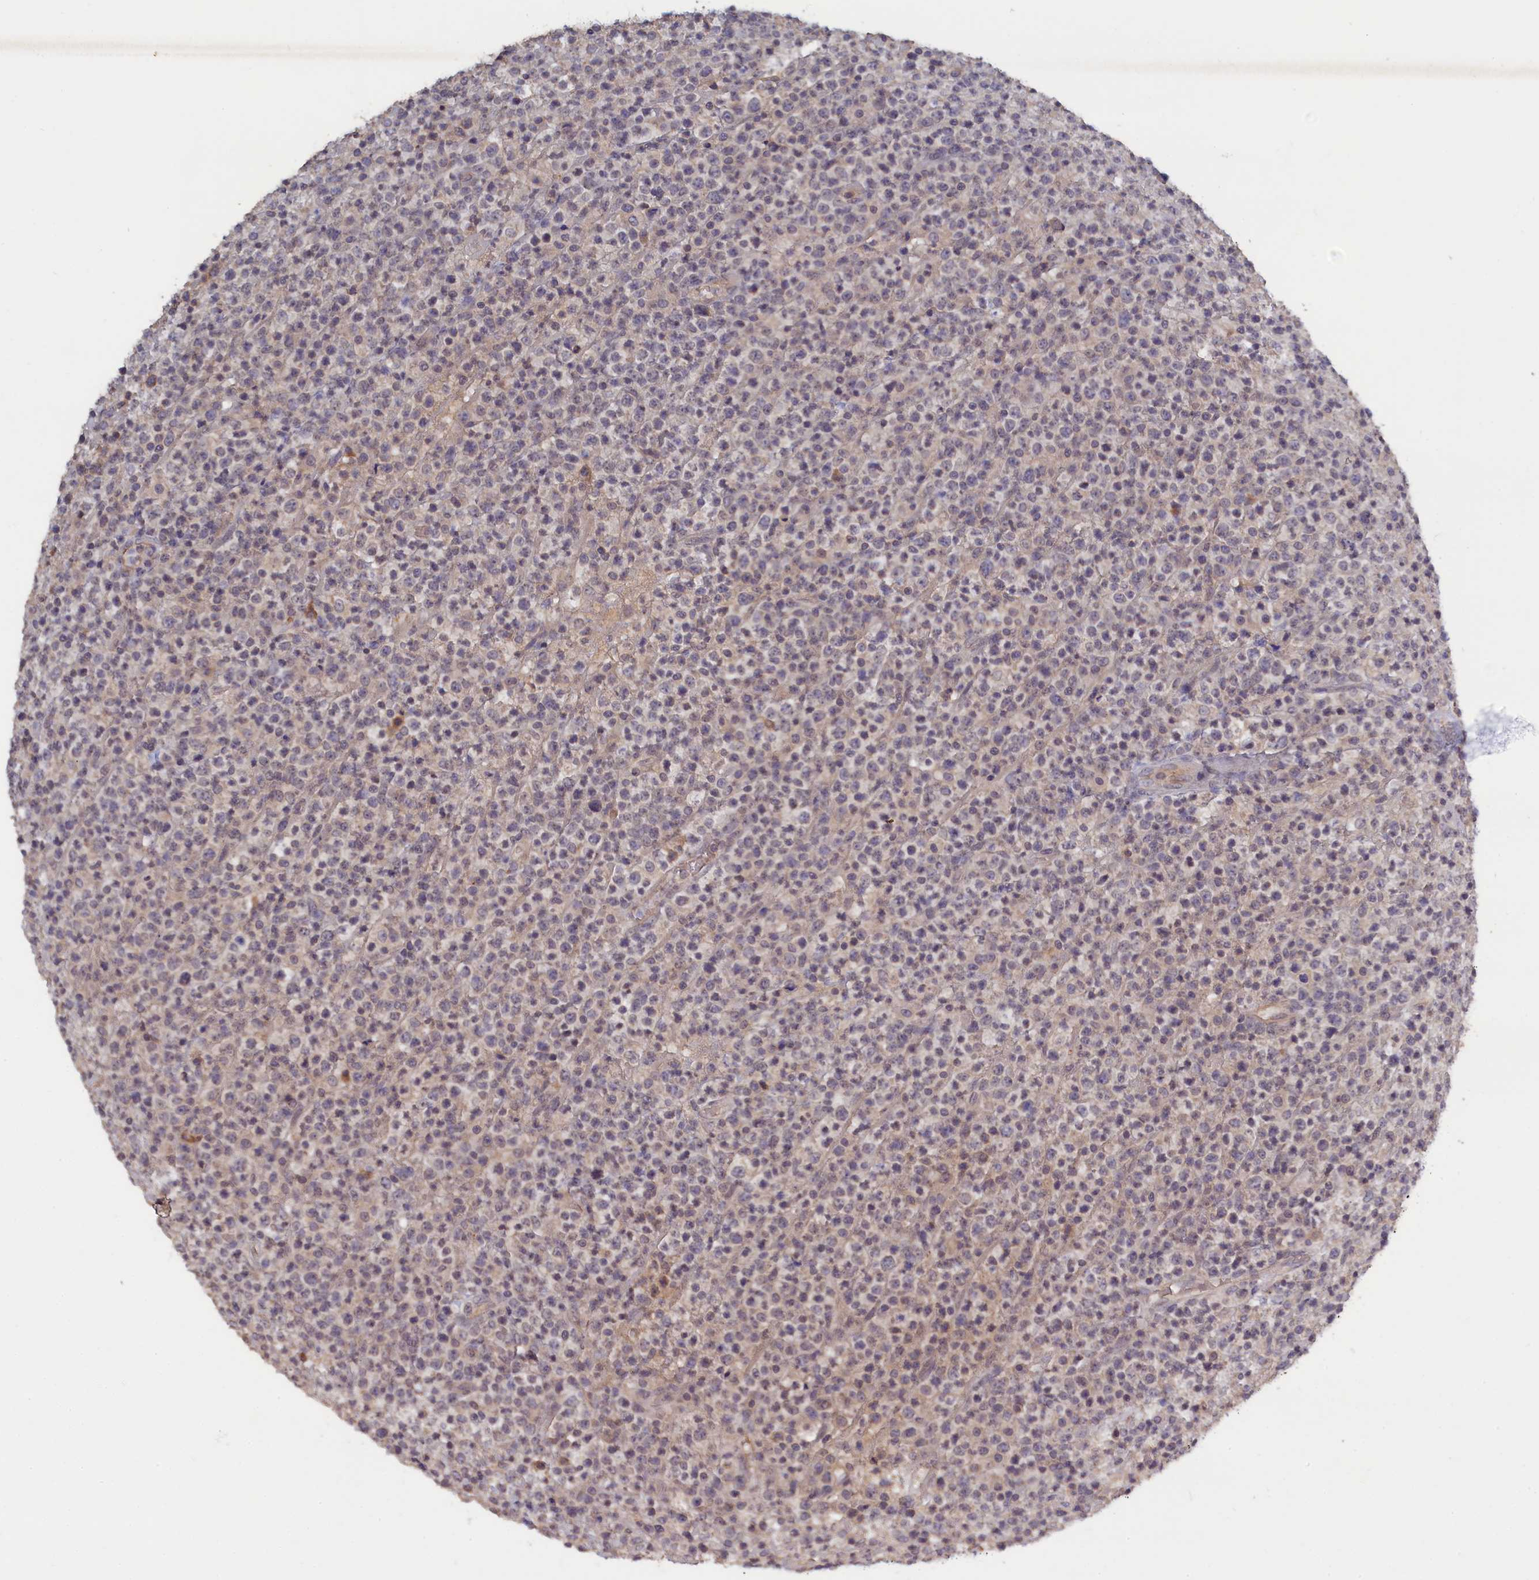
{"staining": {"intensity": "negative", "quantity": "none", "location": "none"}, "tissue": "lymphoma", "cell_type": "Tumor cells", "image_type": "cancer", "snomed": [{"axis": "morphology", "description": "Malignant lymphoma, non-Hodgkin's type, High grade"}, {"axis": "topography", "description": "Colon"}], "caption": "Image shows no protein expression in tumor cells of high-grade malignant lymphoma, non-Hodgkin's type tissue.", "gene": "CELF5", "patient": {"sex": "female", "age": 53}}